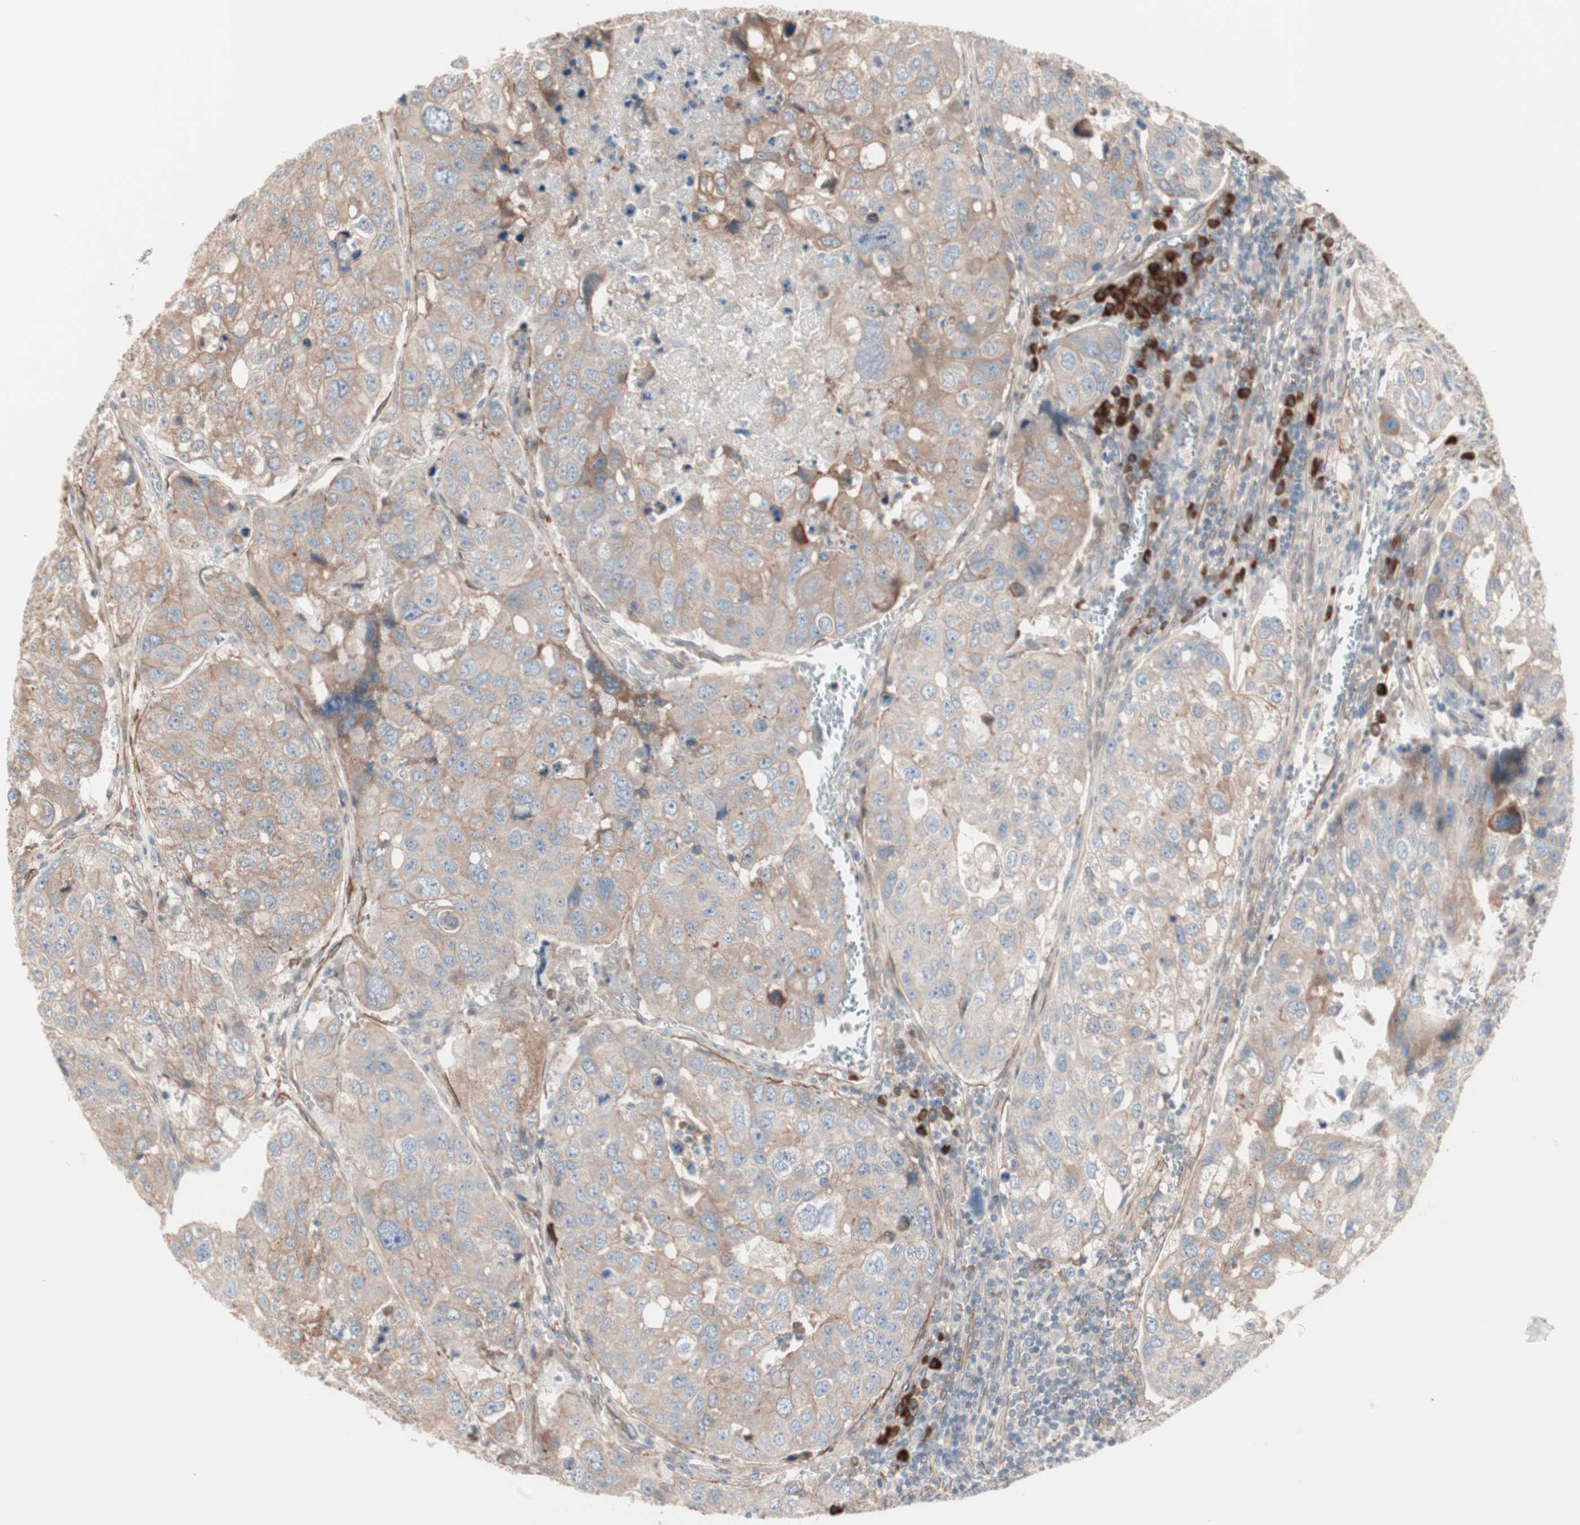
{"staining": {"intensity": "weak", "quantity": ">75%", "location": "cytoplasmic/membranous"}, "tissue": "urothelial cancer", "cell_type": "Tumor cells", "image_type": "cancer", "snomed": [{"axis": "morphology", "description": "Urothelial carcinoma, High grade"}, {"axis": "topography", "description": "Lymph node"}, {"axis": "topography", "description": "Urinary bladder"}], "caption": "Immunohistochemical staining of urothelial cancer displays low levels of weak cytoplasmic/membranous protein positivity in approximately >75% of tumor cells.", "gene": "ALG5", "patient": {"sex": "male", "age": 51}}